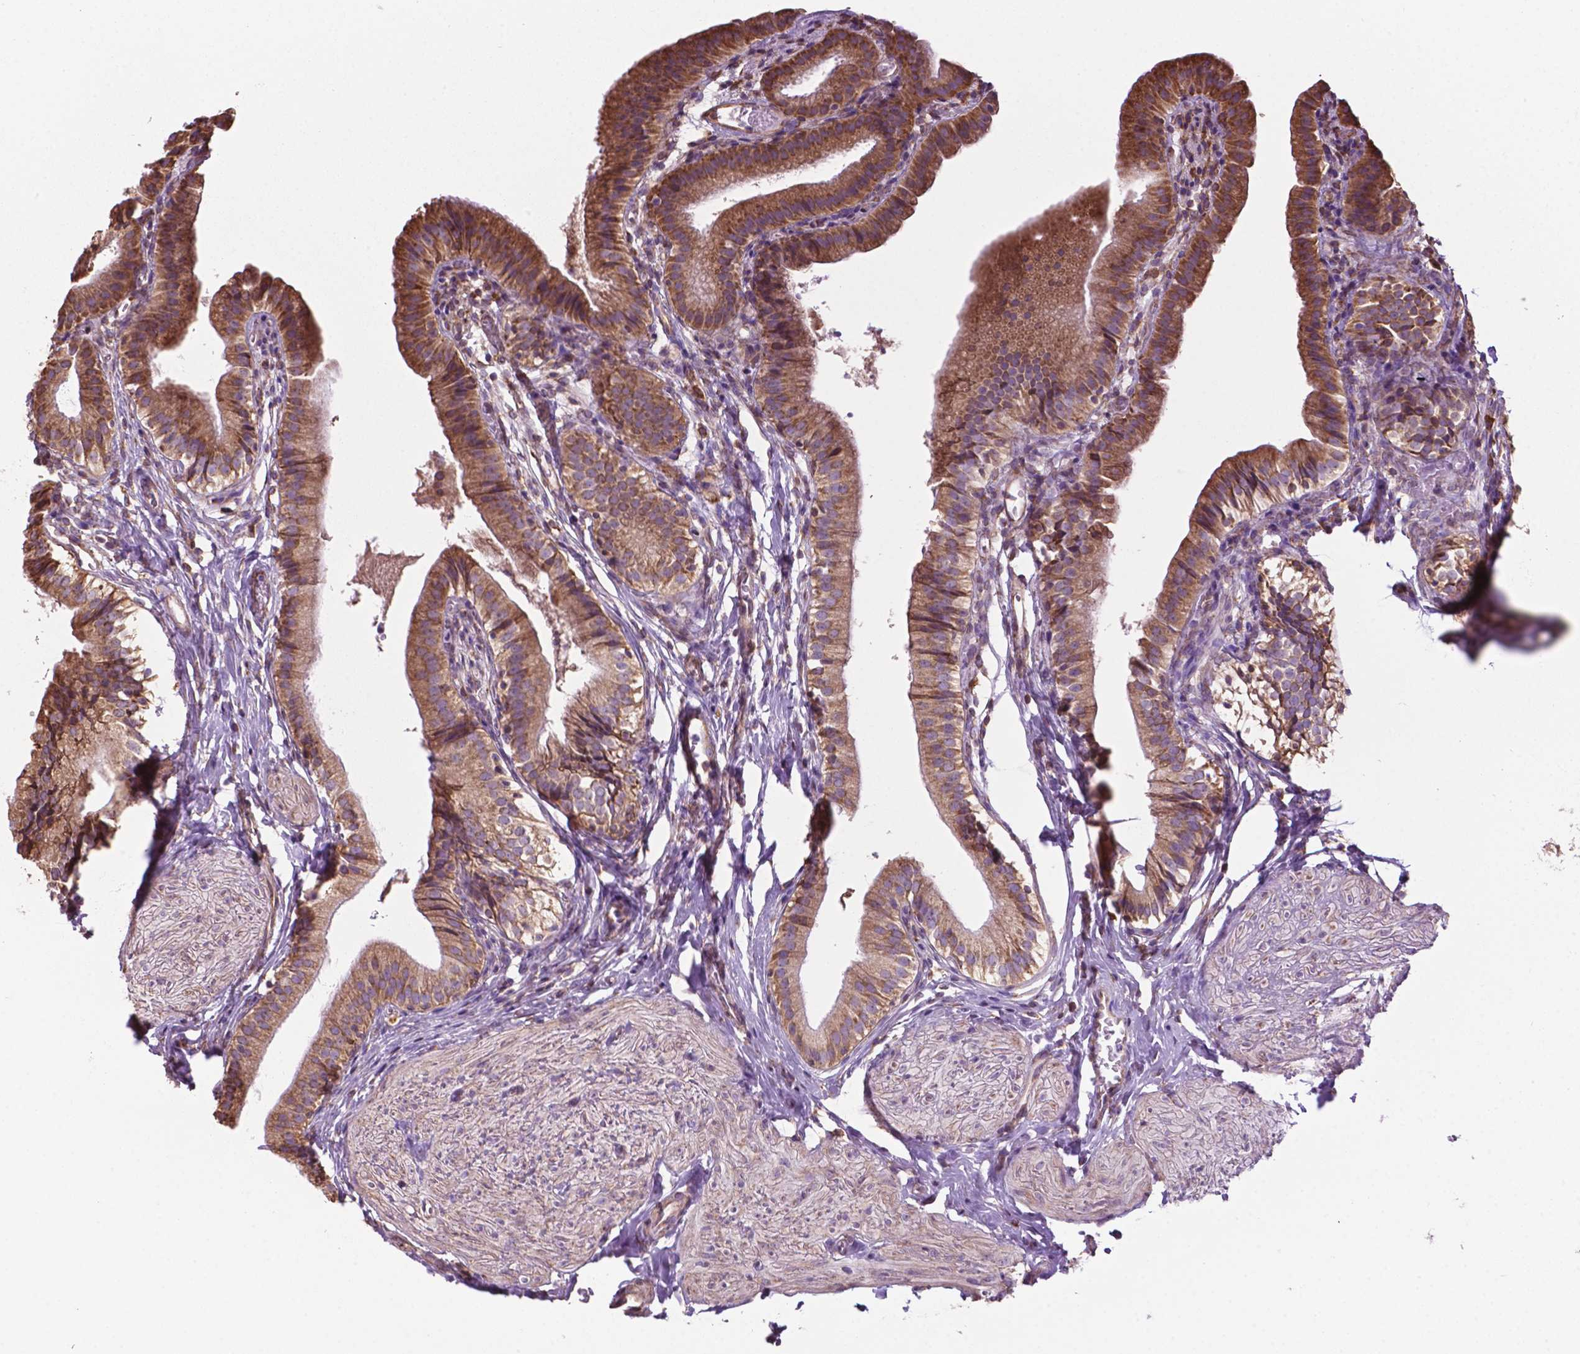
{"staining": {"intensity": "moderate", "quantity": ">75%", "location": "cytoplasmic/membranous"}, "tissue": "gallbladder", "cell_type": "Glandular cells", "image_type": "normal", "snomed": [{"axis": "morphology", "description": "Normal tissue, NOS"}, {"axis": "topography", "description": "Gallbladder"}, {"axis": "topography", "description": "Peripheral nerve tissue"}], "caption": "Immunohistochemical staining of benign human gallbladder reveals medium levels of moderate cytoplasmic/membranous staining in approximately >75% of glandular cells. (Brightfield microscopy of DAB IHC at high magnification).", "gene": "RPL29", "patient": {"sex": "male", "age": 17}}